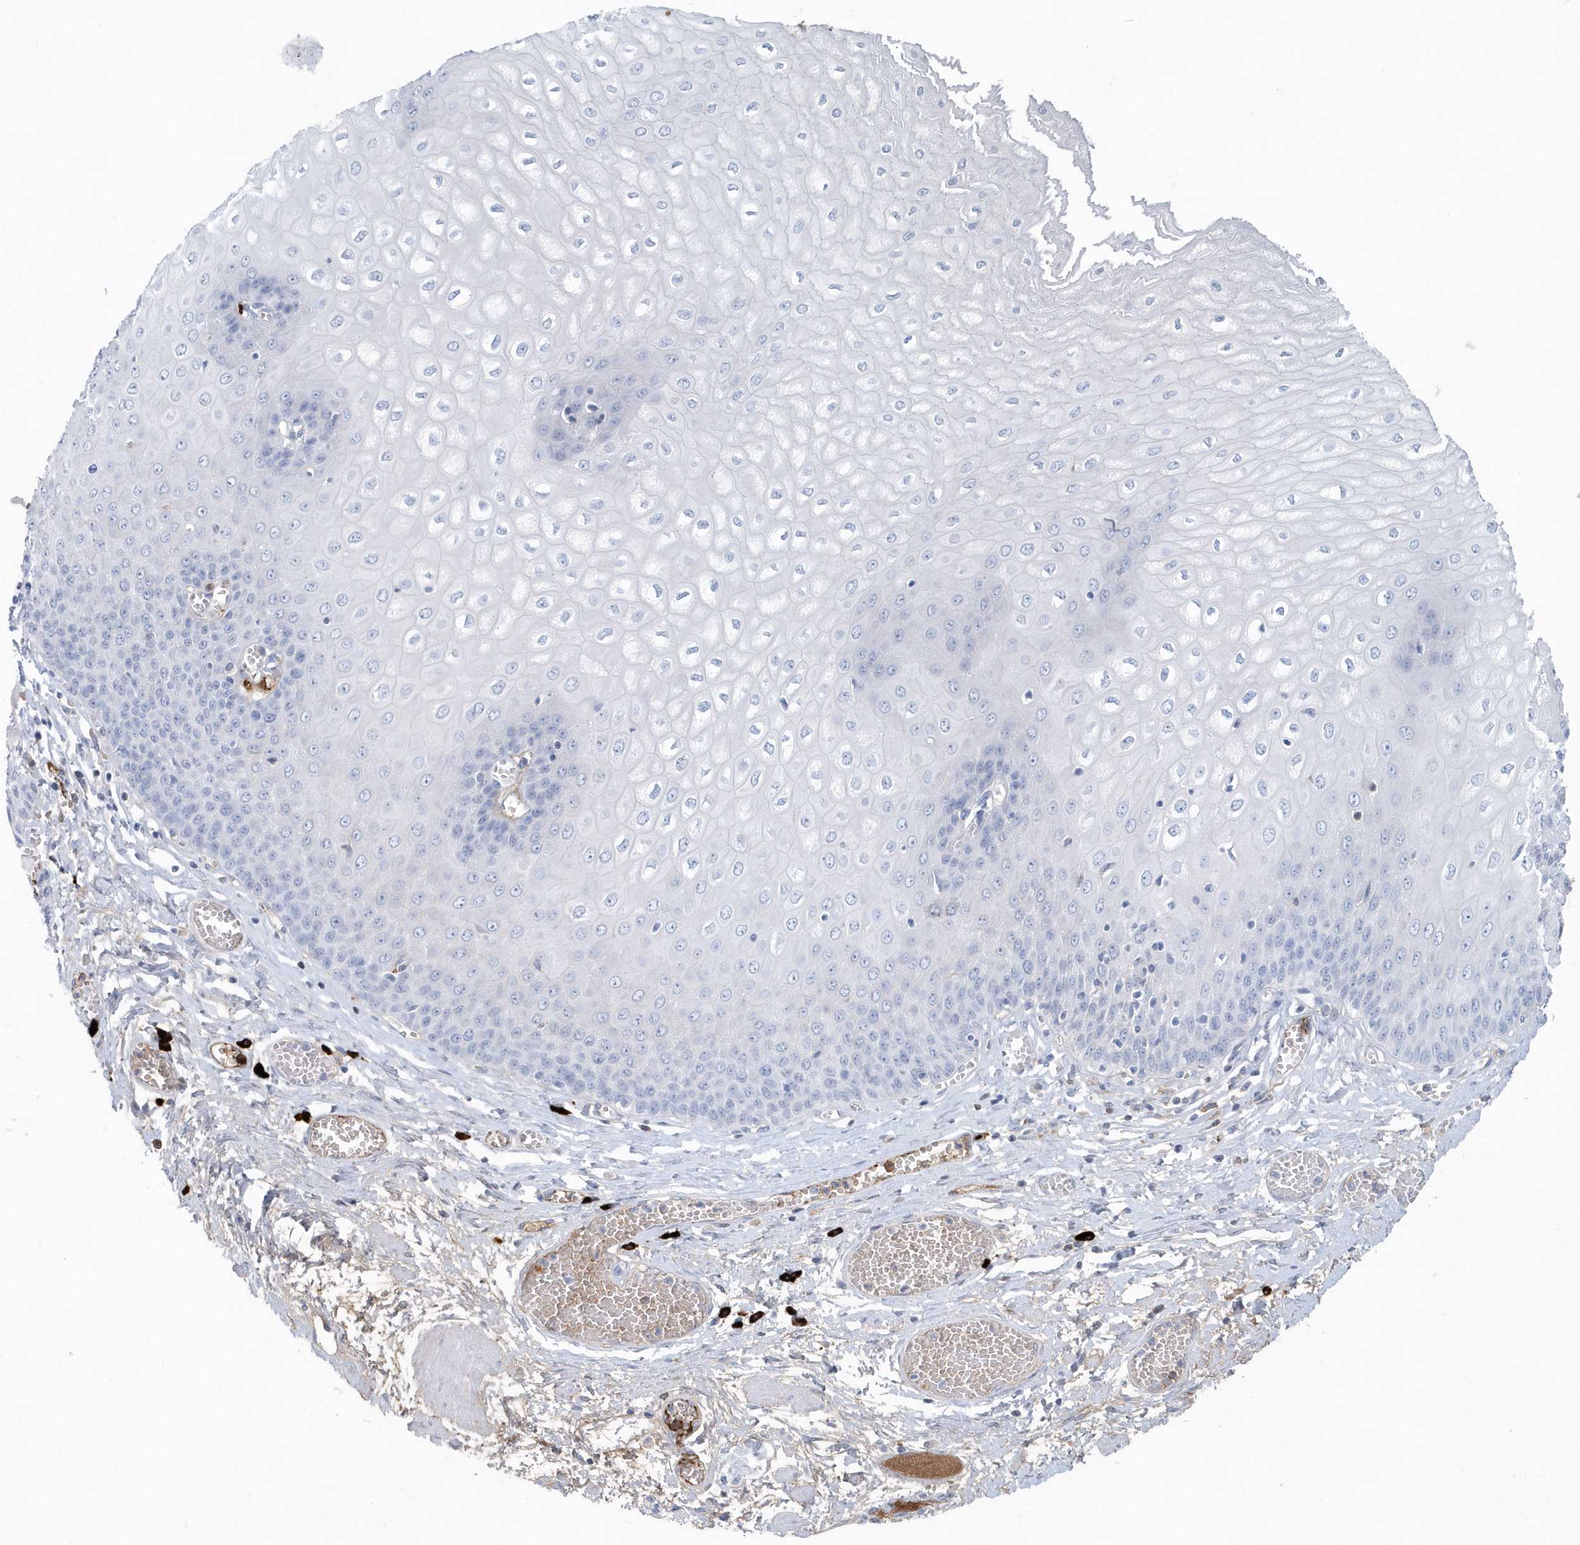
{"staining": {"intensity": "negative", "quantity": "none", "location": "none"}, "tissue": "esophagus", "cell_type": "Squamous epithelial cells", "image_type": "normal", "snomed": [{"axis": "morphology", "description": "Normal tissue, NOS"}, {"axis": "topography", "description": "Esophagus"}], "caption": "Protein analysis of unremarkable esophagus demonstrates no significant staining in squamous epithelial cells. Nuclei are stained in blue.", "gene": "JCHAIN", "patient": {"sex": "male", "age": 60}}